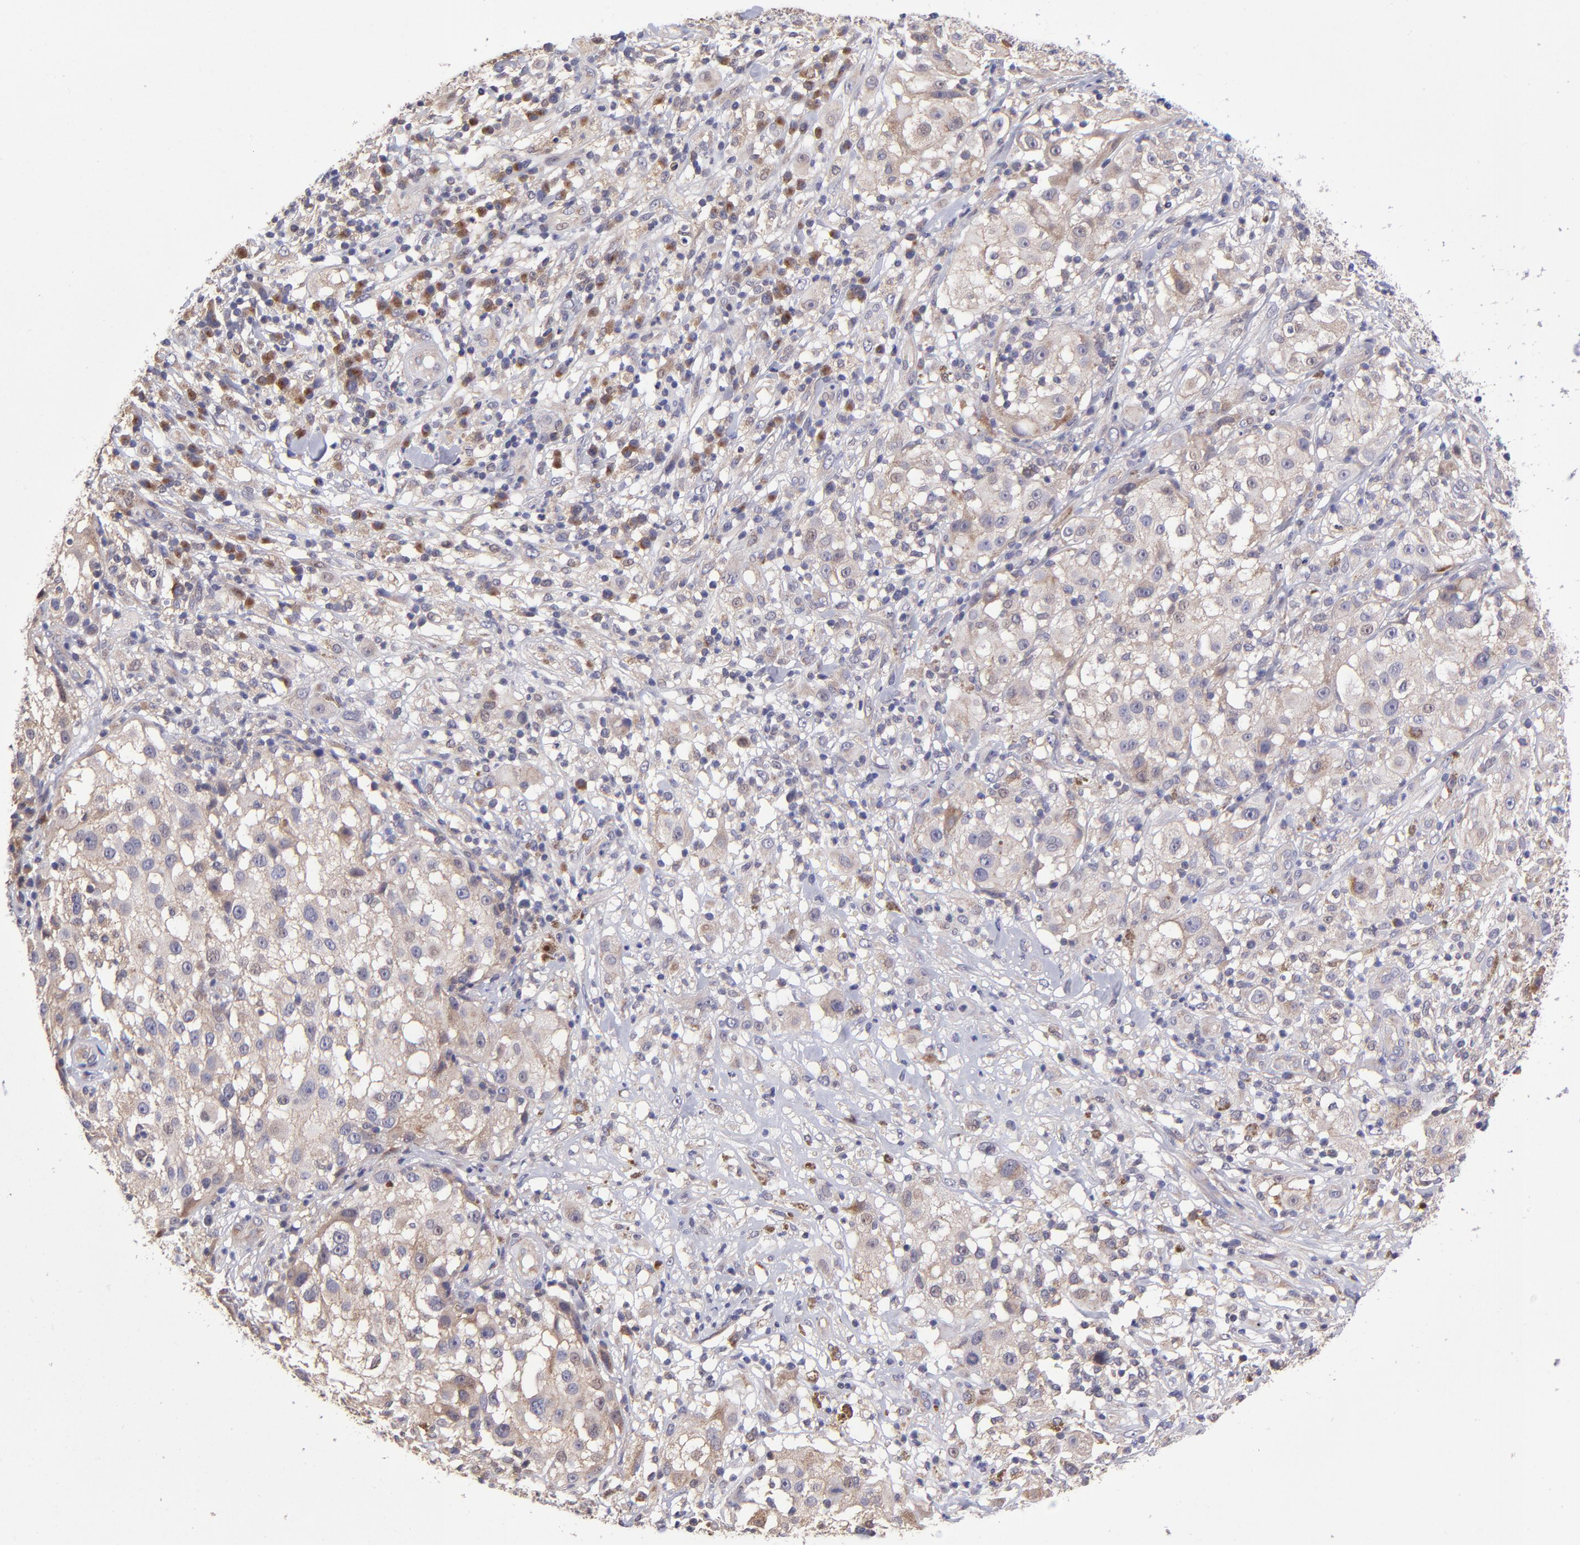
{"staining": {"intensity": "weak", "quantity": ">75%", "location": "cytoplasmic/membranous"}, "tissue": "melanoma", "cell_type": "Tumor cells", "image_type": "cancer", "snomed": [{"axis": "morphology", "description": "Necrosis, NOS"}, {"axis": "morphology", "description": "Malignant melanoma, NOS"}, {"axis": "topography", "description": "Skin"}], "caption": "DAB (3,3'-diaminobenzidine) immunohistochemical staining of malignant melanoma displays weak cytoplasmic/membranous protein staining in about >75% of tumor cells. (Stains: DAB (3,3'-diaminobenzidine) in brown, nuclei in blue, Microscopy: brightfield microscopy at high magnification).", "gene": "NSF", "patient": {"sex": "female", "age": 87}}